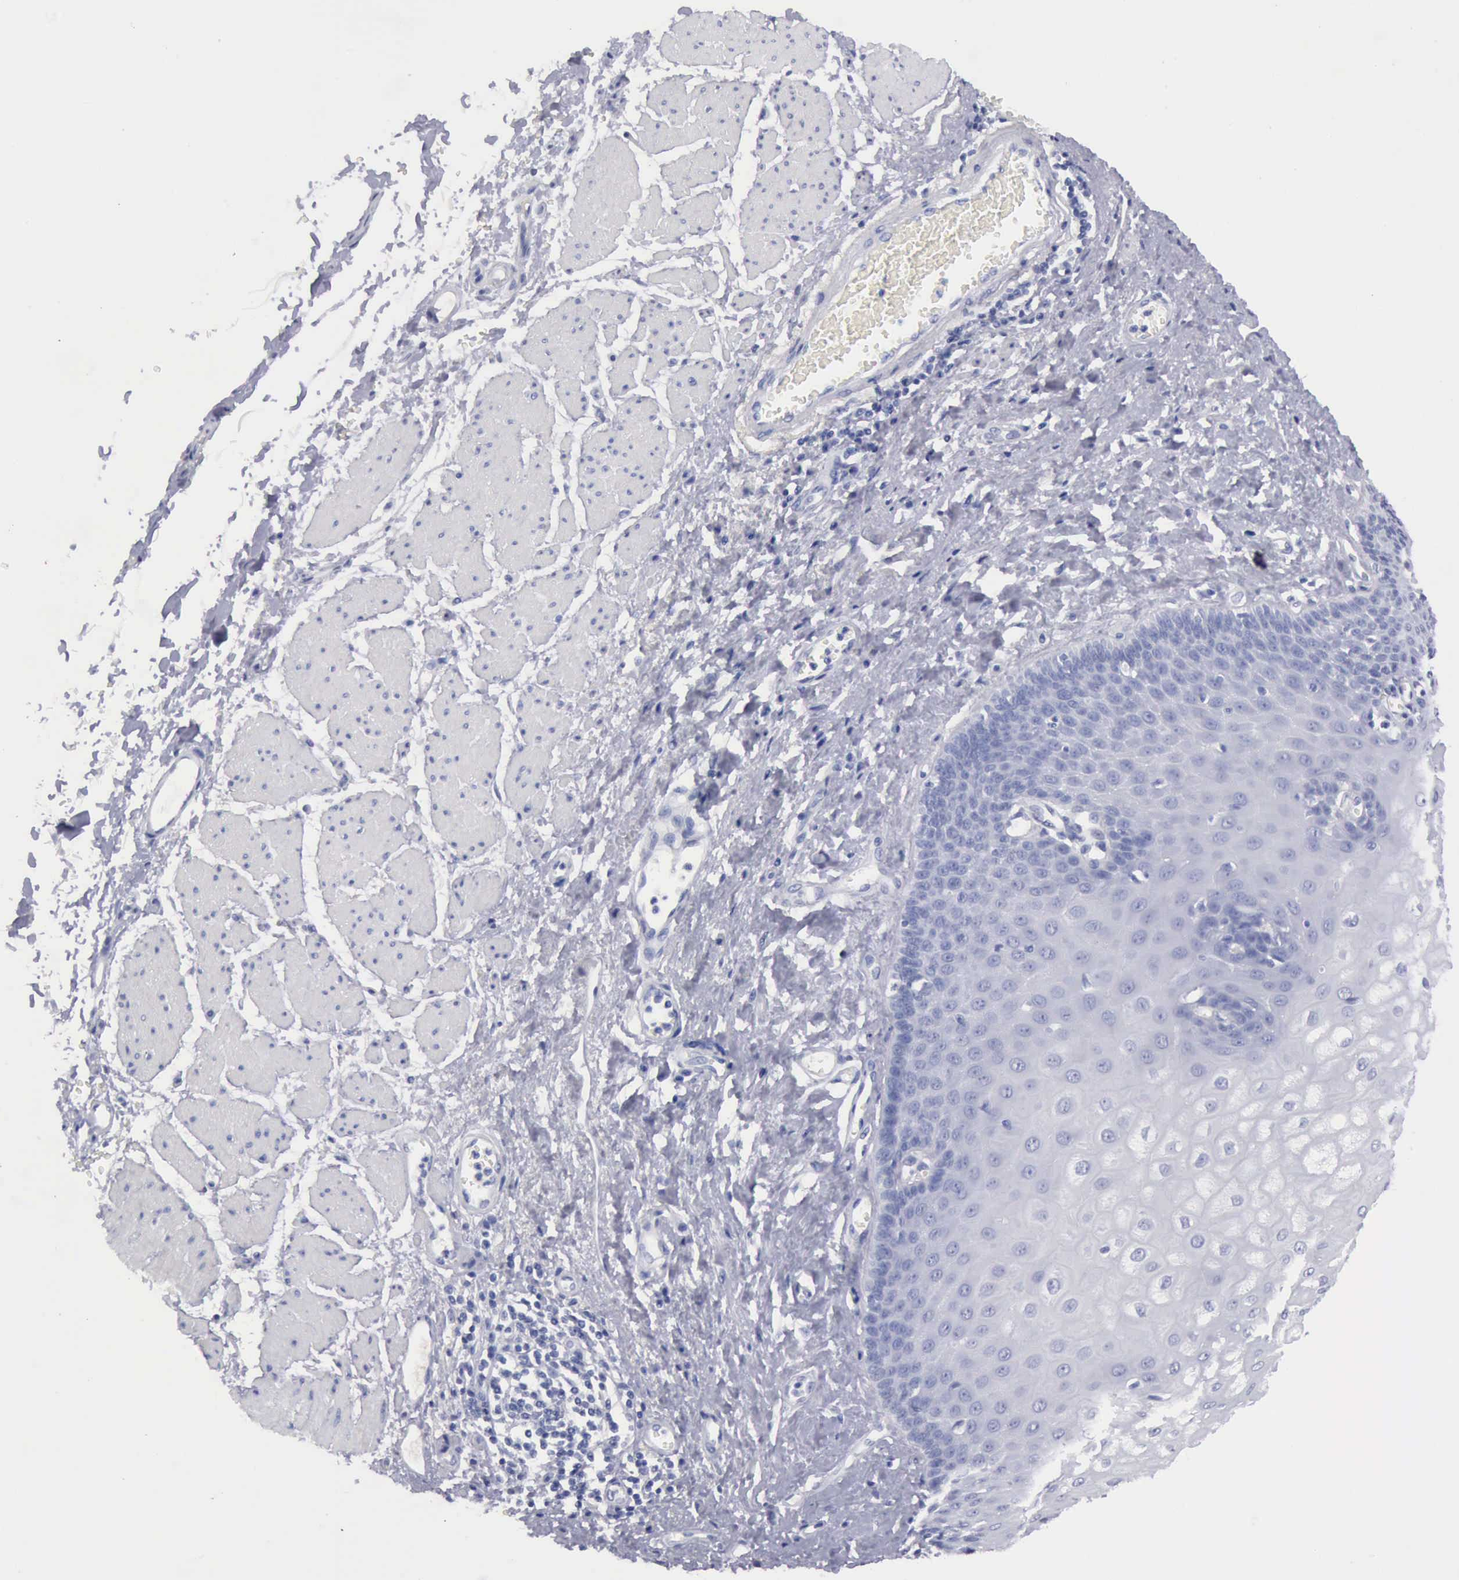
{"staining": {"intensity": "negative", "quantity": "none", "location": "none"}, "tissue": "esophagus", "cell_type": "Squamous epithelial cells", "image_type": "normal", "snomed": [{"axis": "morphology", "description": "Normal tissue, NOS"}, {"axis": "topography", "description": "Esophagus"}], "caption": "Immunohistochemistry of normal esophagus reveals no expression in squamous epithelial cells.", "gene": "CYP19A1", "patient": {"sex": "male", "age": 65}}